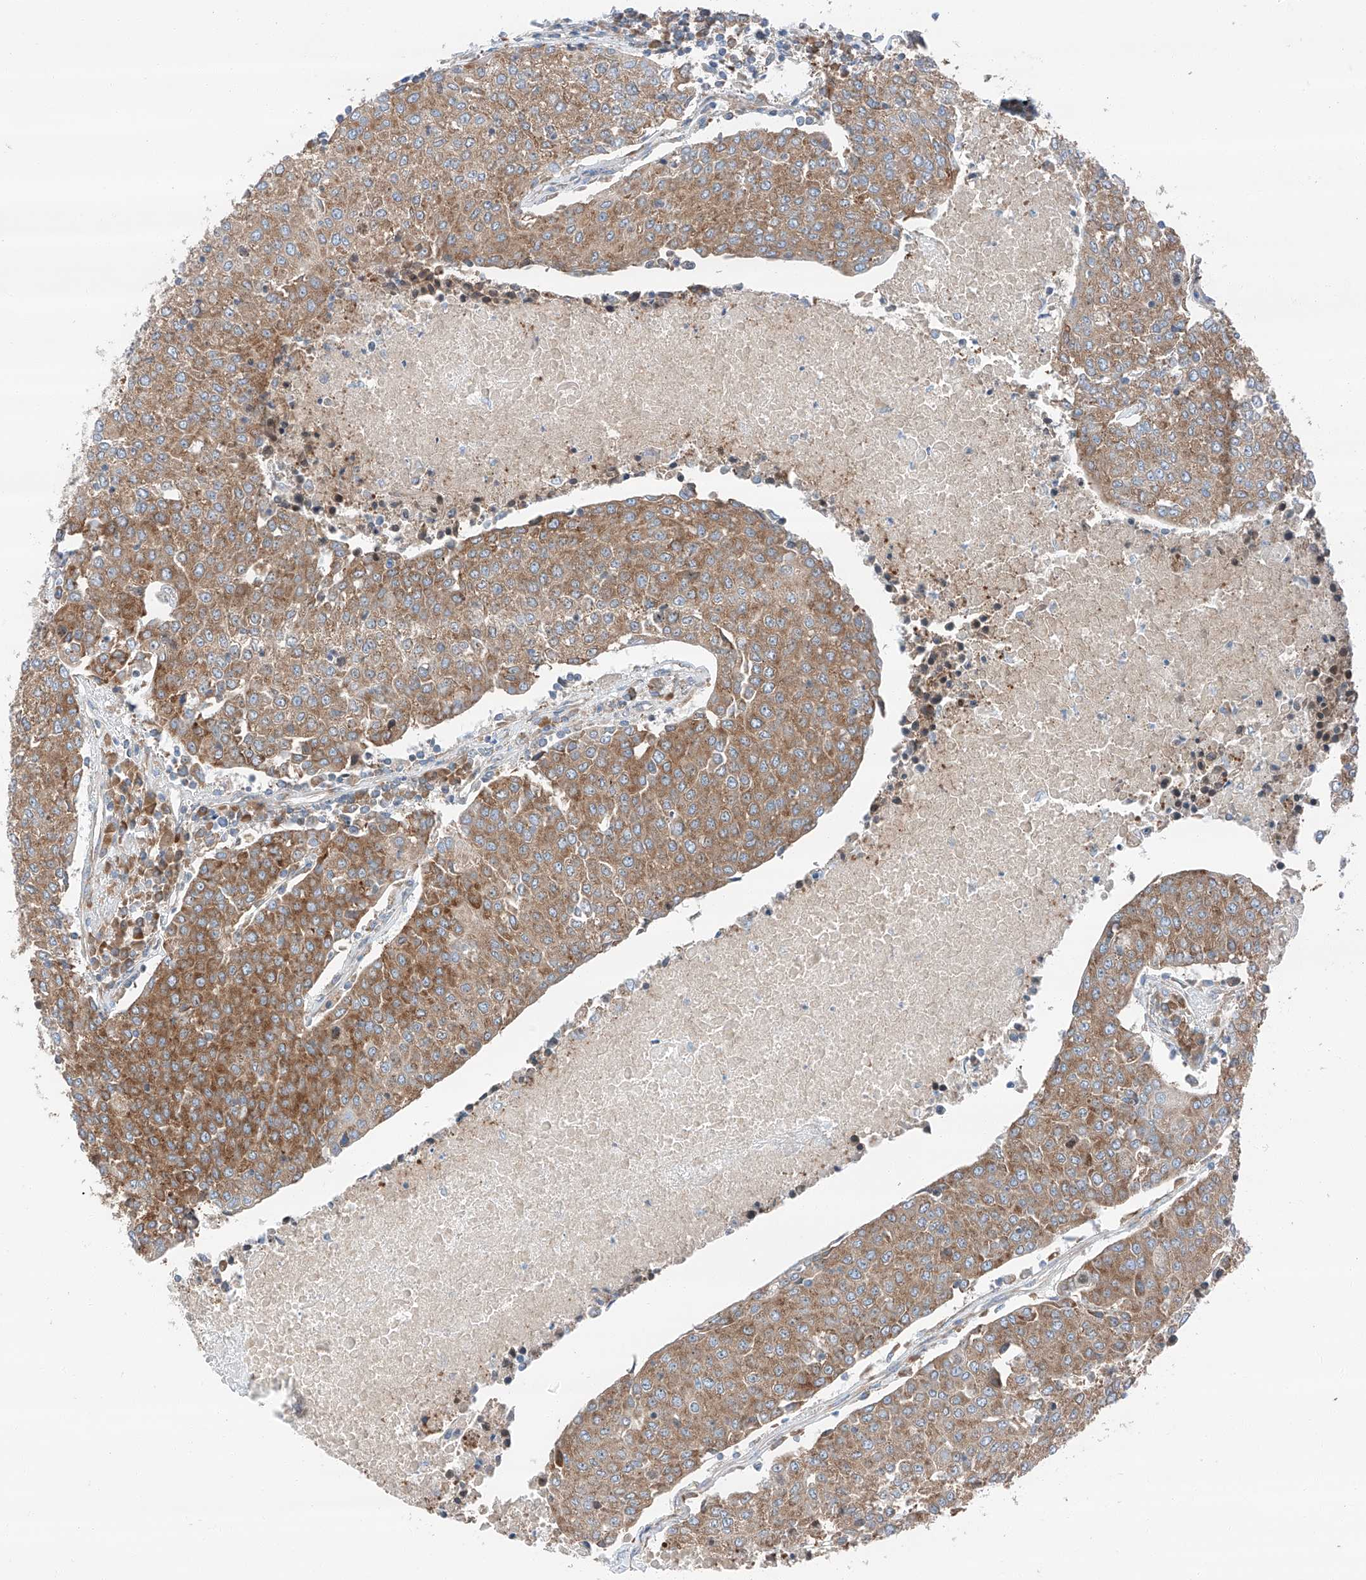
{"staining": {"intensity": "moderate", "quantity": ">75%", "location": "cytoplasmic/membranous"}, "tissue": "urothelial cancer", "cell_type": "Tumor cells", "image_type": "cancer", "snomed": [{"axis": "morphology", "description": "Urothelial carcinoma, High grade"}, {"axis": "topography", "description": "Urinary bladder"}], "caption": "Urothelial carcinoma (high-grade) was stained to show a protein in brown. There is medium levels of moderate cytoplasmic/membranous expression in approximately >75% of tumor cells. (Brightfield microscopy of DAB IHC at high magnification).", "gene": "ZC3H15", "patient": {"sex": "female", "age": 85}}